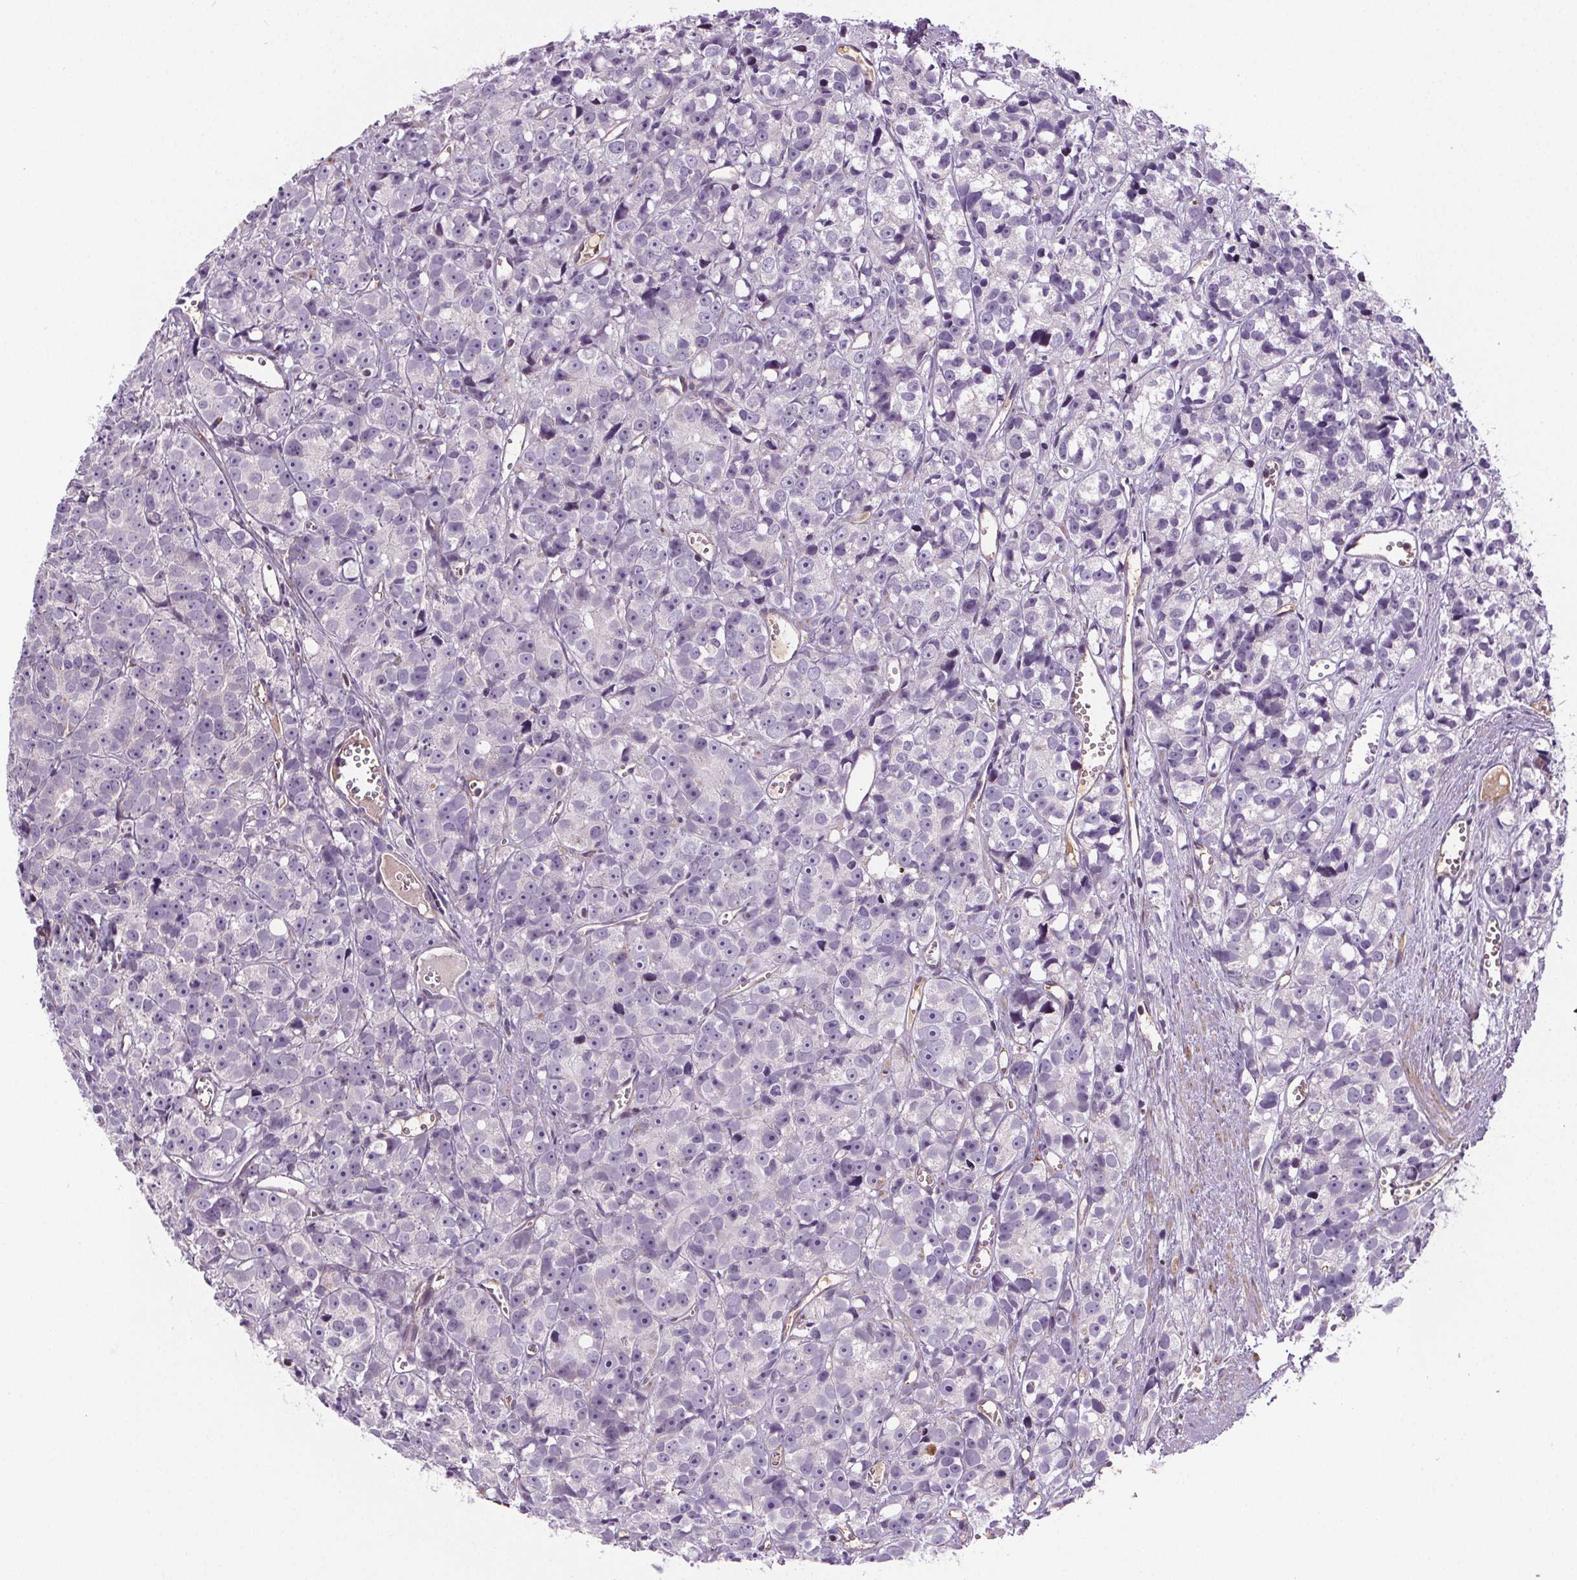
{"staining": {"intensity": "negative", "quantity": "none", "location": "none"}, "tissue": "prostate cancer", "cell_type": "Tumor cells", "image_type": "cancer", "snomed": [{"axis": "morphology", "description": "Adenocarcinoma, High grade"}, {"axis": "topography", "description": "Prostate"}], "caption": "This is a photomicrograph of immunohistochemistry staining of adenocarcinoma (high-grade) (prostate), which shows no positivity in tumor cells.", "gene": "SUCLA2", "patient": {"sex": "male", "age": 77}}